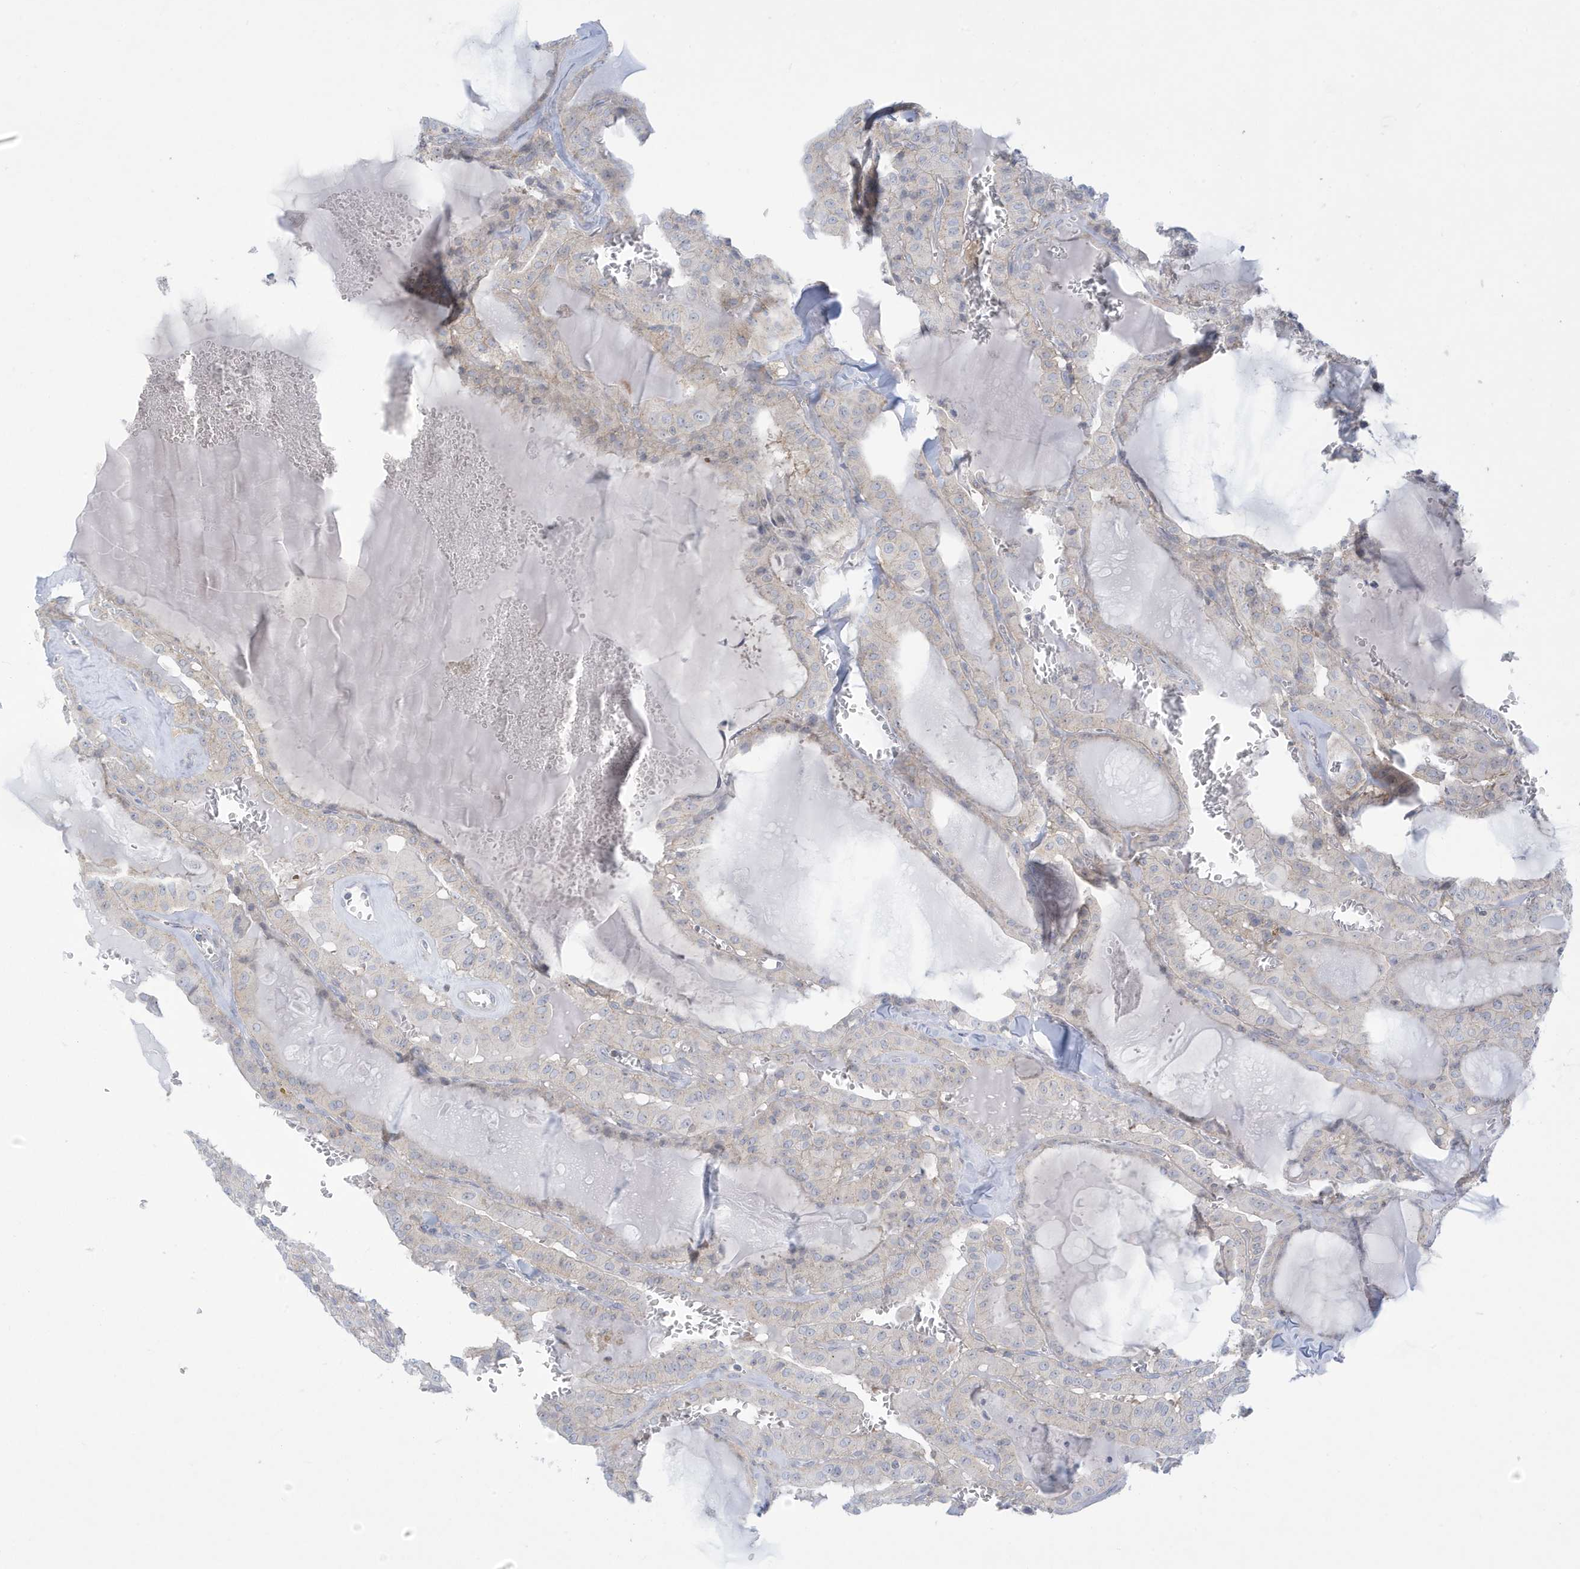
{"staining": {"intensity": "negative", "quantity": "none", "location": "none"}, "tissue": "thyroid cancer", "cell_type": "Tumor cells", "image_type": "cancer", "snomed": [{"axis": "morphology", "description": "Papillary adenocarcinoma, NOS"}, {"axis": "topography", "description": "Thyroid gland"}], "caption": "Immunohistochemistry histopathology image of neoplastic tissue: thyroid cancer stained with DAB demonstrates no significant protein staining in tumor cells. (DAB IHC visualized using brightfield microscopy, high magnification).", "gene": "SLAMF9", "patient": {"sex": "male", "age": 52}}